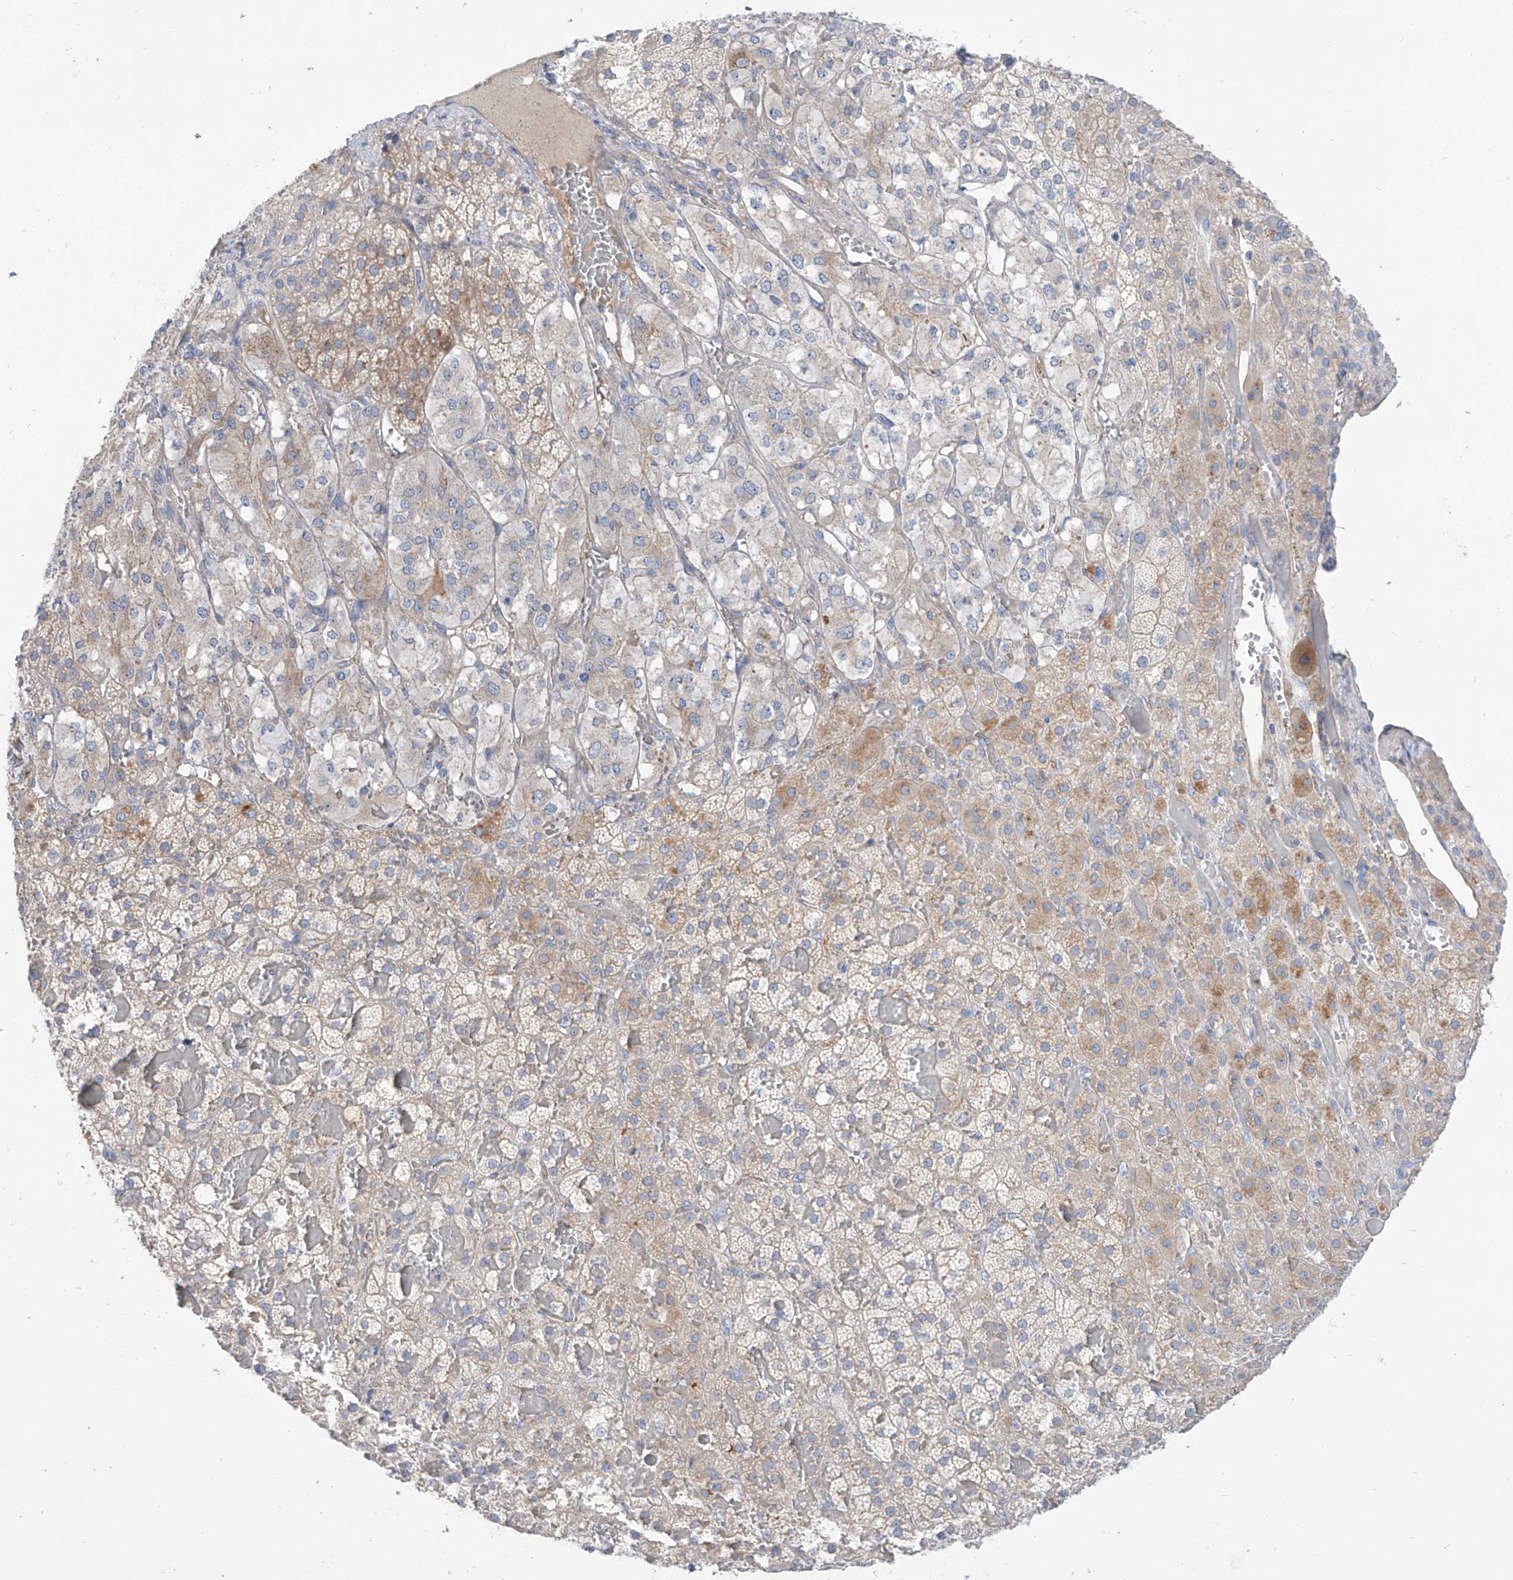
{"staining": {"intensity": "moderate", "quantity": "<25%", "location": "cytoplasmic/membranous"}, "tissue": "adrenal gland", "cell_type": "Glandular cells", "image_type": "normal", "snomed": [{"axis": "morphology", "description": "Normal tissue, NOS"}, {"axis": "topography", "description": "Adrenal gland"}], "caption": "Immunohistochemical staining of unremarkable human adrenal gland exhibits moderate cytoplasmic/membranous protein positivity in about <25% of glandular cells. (DAB (3,3'-diaminobenzidine) IHC, brown staining for protein, blue staining for nuclei).", "gene": "TMEM209", "patient": {"sex": "female", "age": 59}}